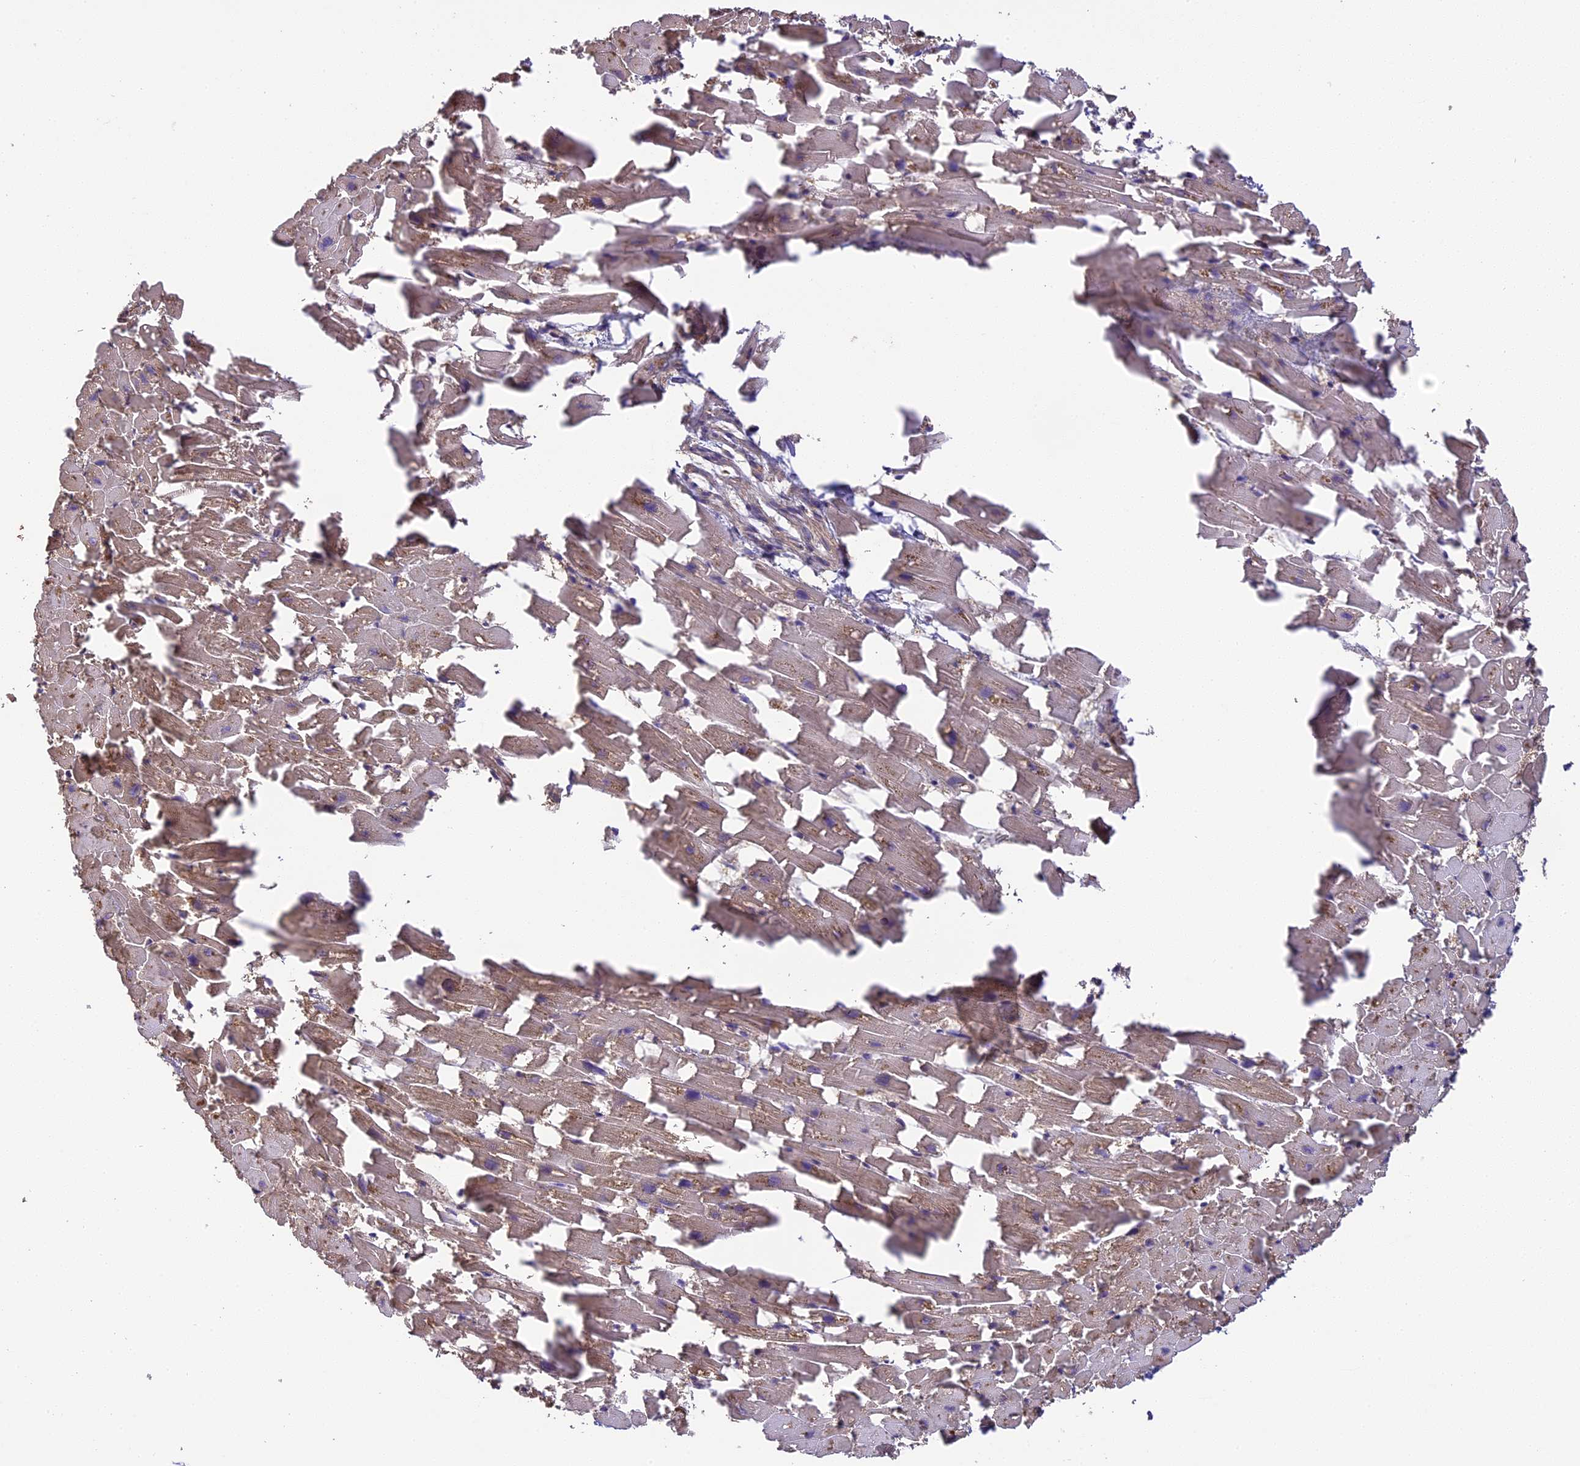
{"staining": {"intensity": "weak", "quantity": "25%-75%", "location": "cytoplasmic/membranous"}, "tissue": "heart muscle", "cell_type": "Cardiomyocytes", "image_type": "normal", "snomed": [{"axis": "morphology", "description": "Normal tissue, NOS"}, {"axis": "topography", "description": "Heart"}], "caption": "The histopathology image demonstrates staining of unremarkable heart muscle, revealing weak cytoplasmic/membranous protein positivity (brown color) within cardiomyocytes.", "gene": "ARHGAP19", "patient": {"sex": "female", "age": 64}}